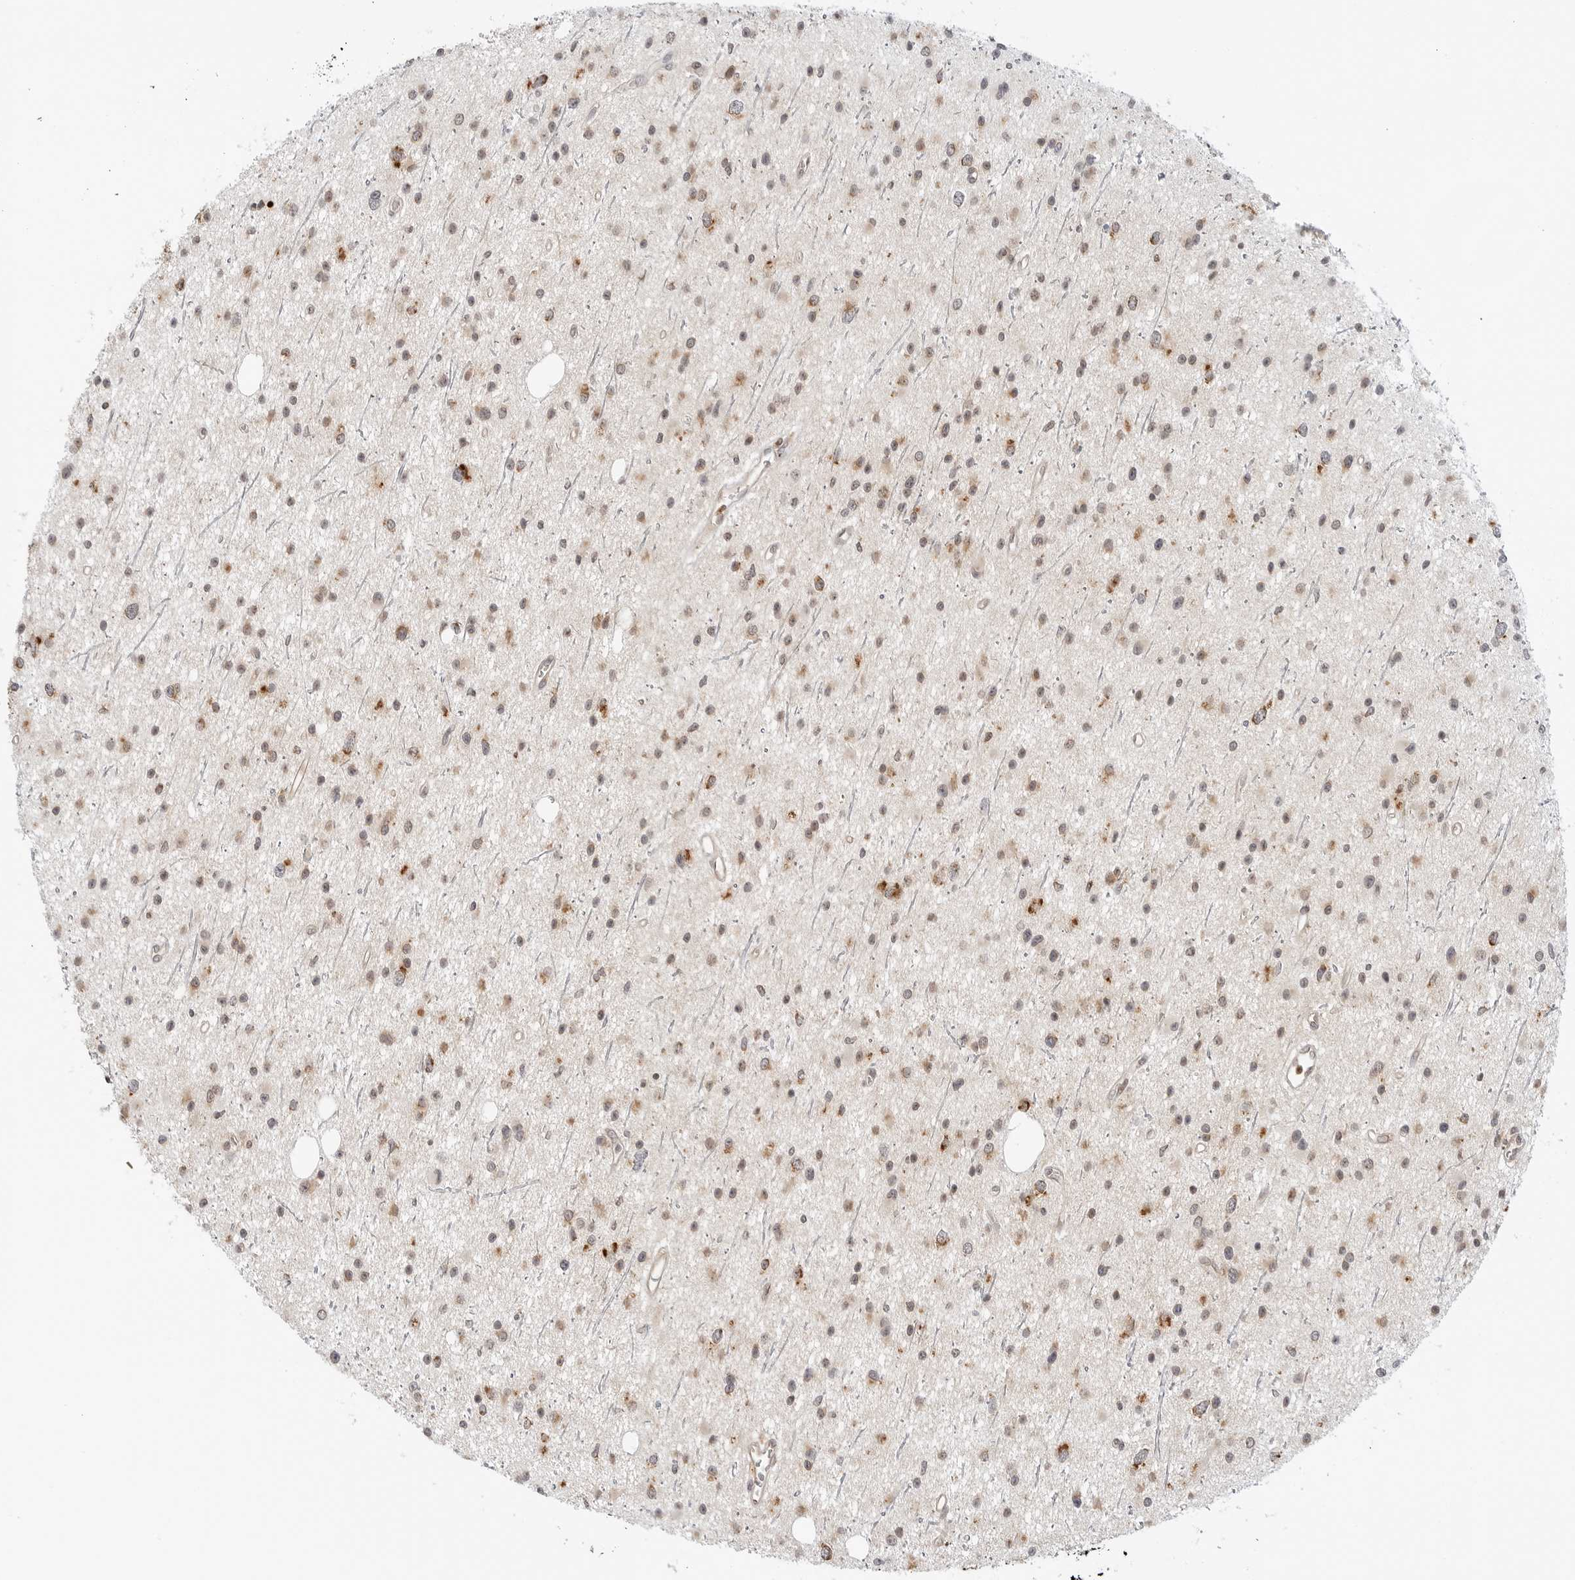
{"staining": {"intensity": "moderate", "quantity": "25%-75%", "location": "cytoplasmic/membranous"}, "tissue": "glioma", "cell_type": "Tumor cells", "image_type": "cancer", "snomed": [{"axis": "morphology", "description": "Glioma, malignant, Low grade"}, {"axis": "topography", "description": "Cerebral cortex"}], "caption": "Human glioma stained with a brown dye exhibits moderate cytoplasmic/membranous positive expression in approximately 25%-75% of tumor cells.", "gene": "DYRK4", "patient": {"sex": "female", "age": 39}}